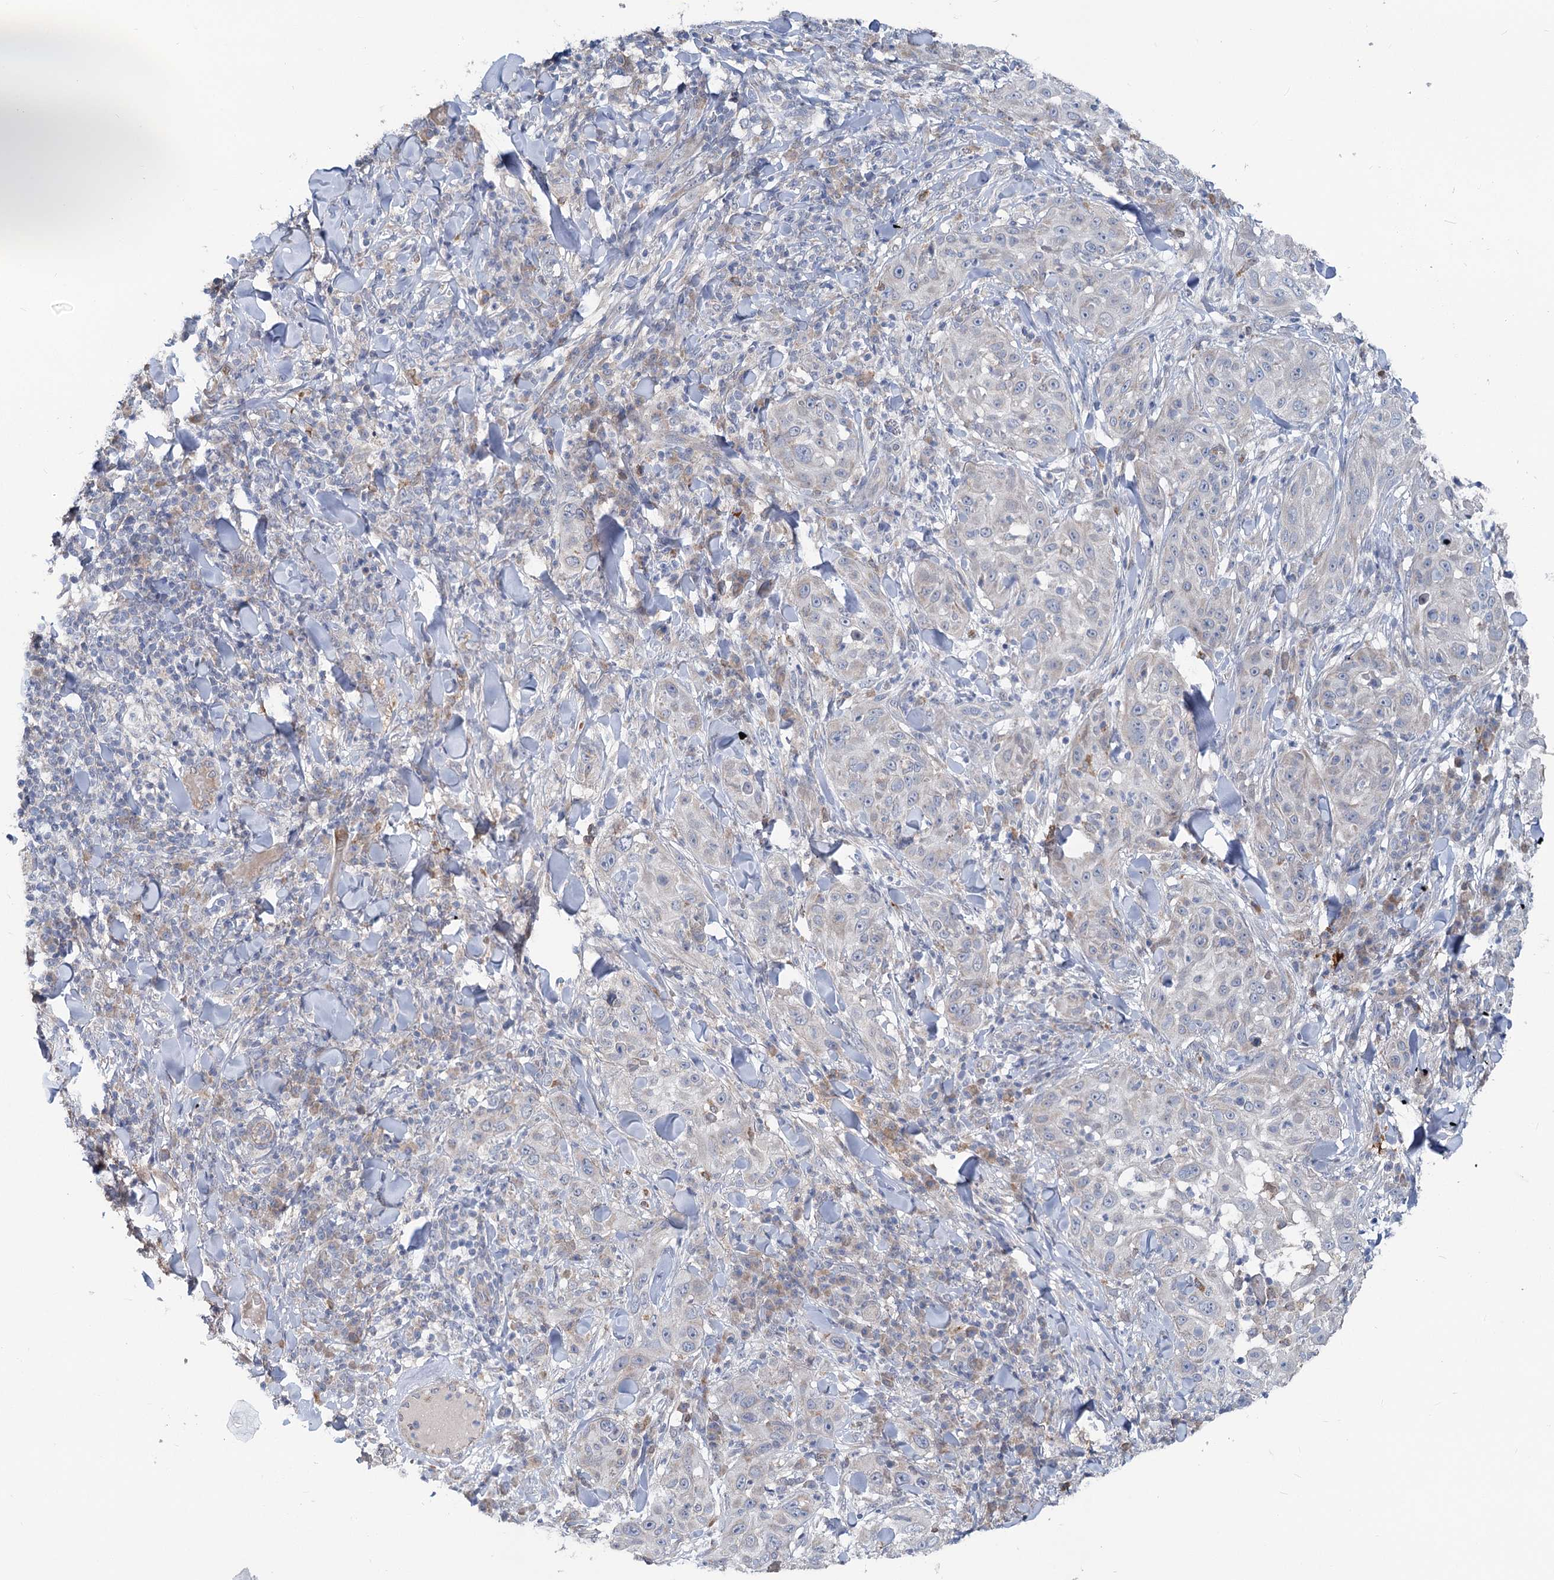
{"staining": {"intensity": "negative", "quantity": "none", "location": "none"}, "tissue": "skin cancer", "cell_type": "Tumor cells", "image_type": "cancer", "snomed": [{"axis": "morphology", "description": "Squamous cell carcinoma, NOS"}, {"axis": "topography", "description": "Skin"}], "caption": "Histopathology image shows no significant protein positivity in tumor cells of skin squamous cell carcinoma. (DAB immunohistochemistry visualized using brightfield microscopy, high magnification).", "gene": "CIB4", "patient": {"sex": "female", "age": 44}}